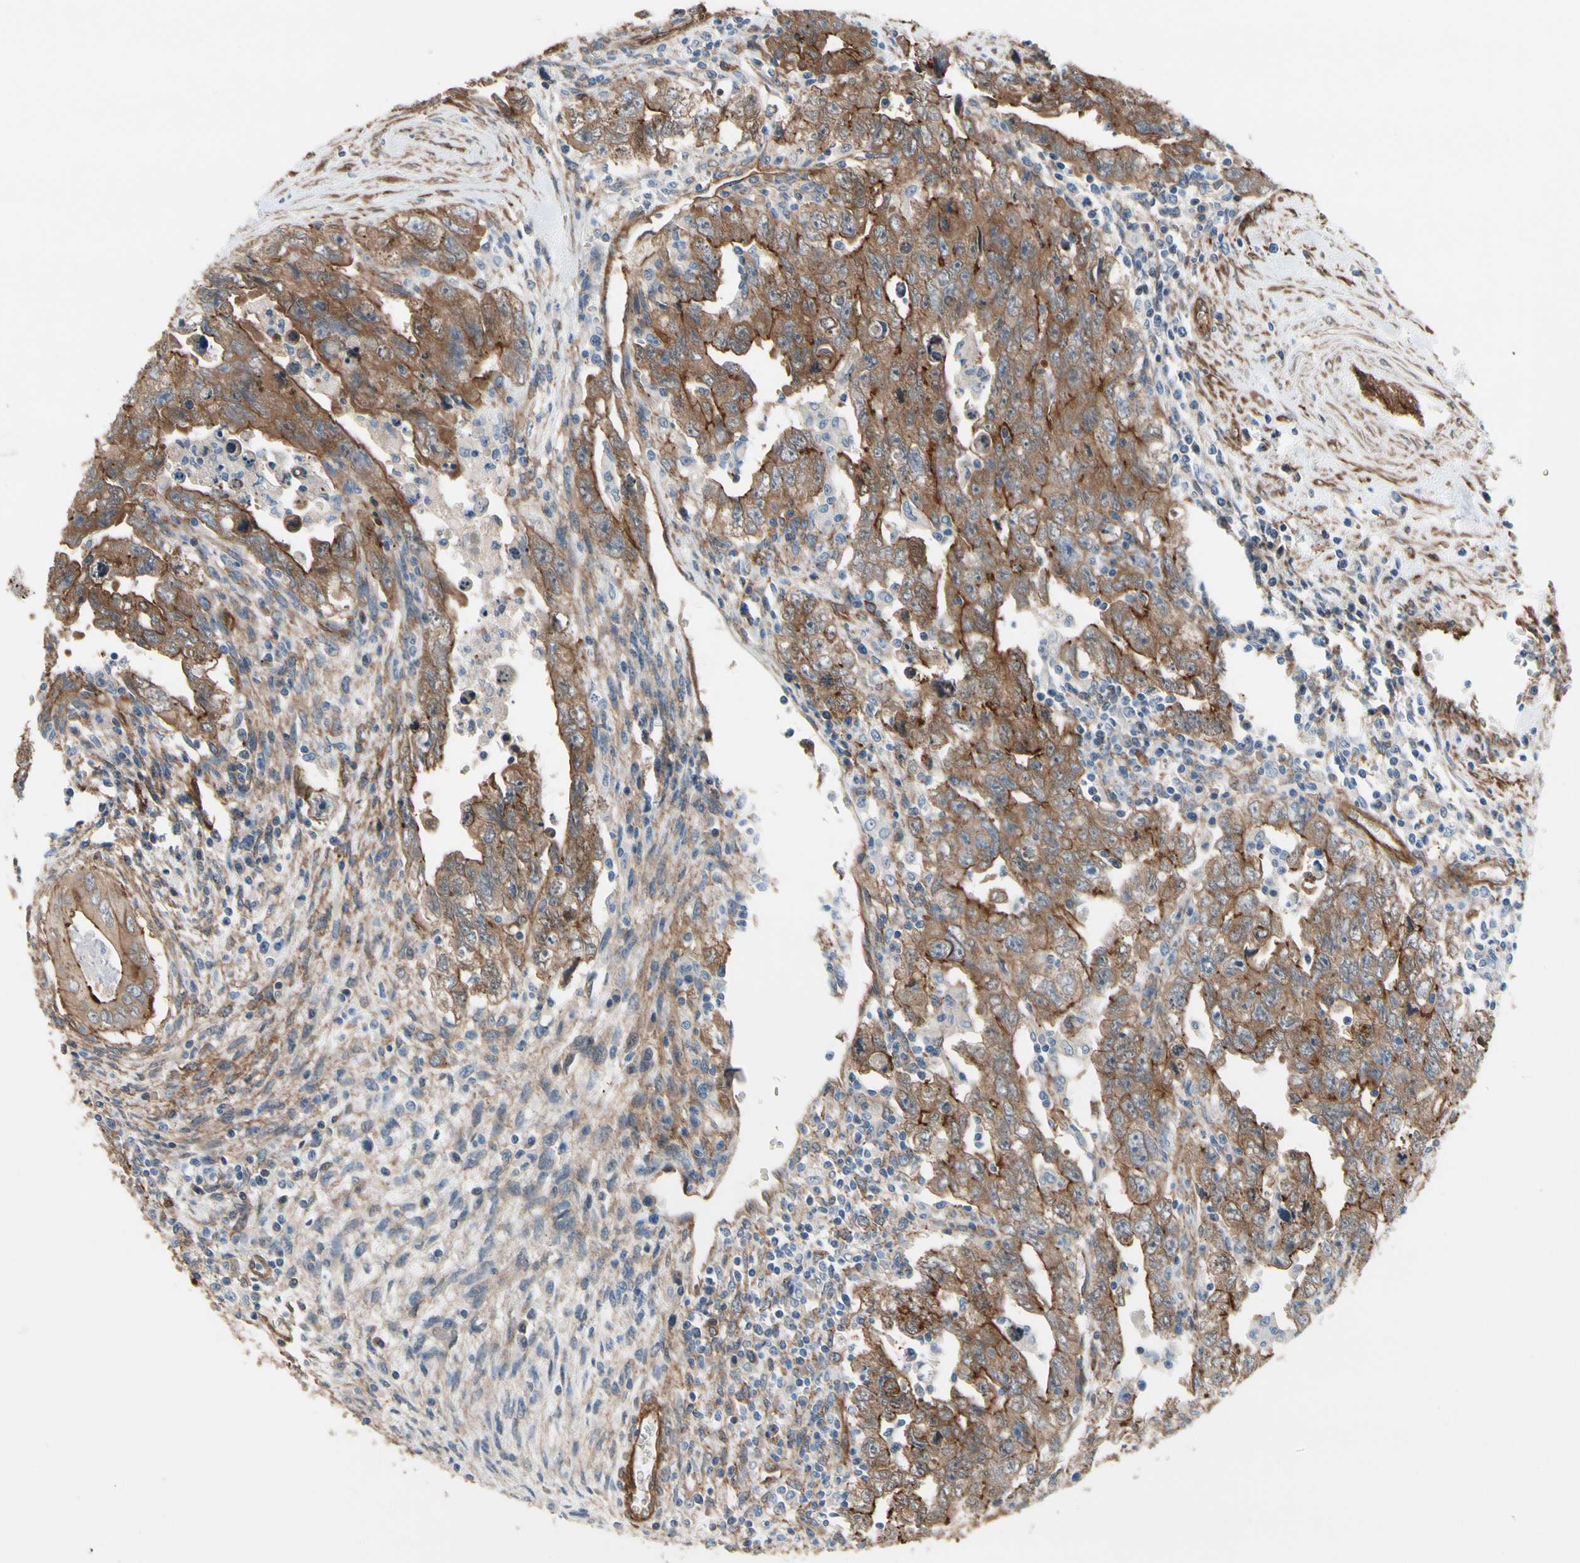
{"staining": {"intensity": "moderate", "quantity": ">75%", "location": "cytoplasmic/membranous"}, "tissue": "testis cancer", "cell_type": "Tumor cells", "image_type": "cancer", "snomed": [{"axis": "morphology", "description": "Carcinoma, Embryonal, NOS"}, {"axis": "topography", "description": "Testis"}], "caption": "Immunohistochemical staining of testis embryonal carcinoma exhibits moderate cytoplasmic/membranous protein expression in approximately >75% of tumor cells.", "gene": "CTTNBP2", "patient": {"sex": "male", "age": 28}}